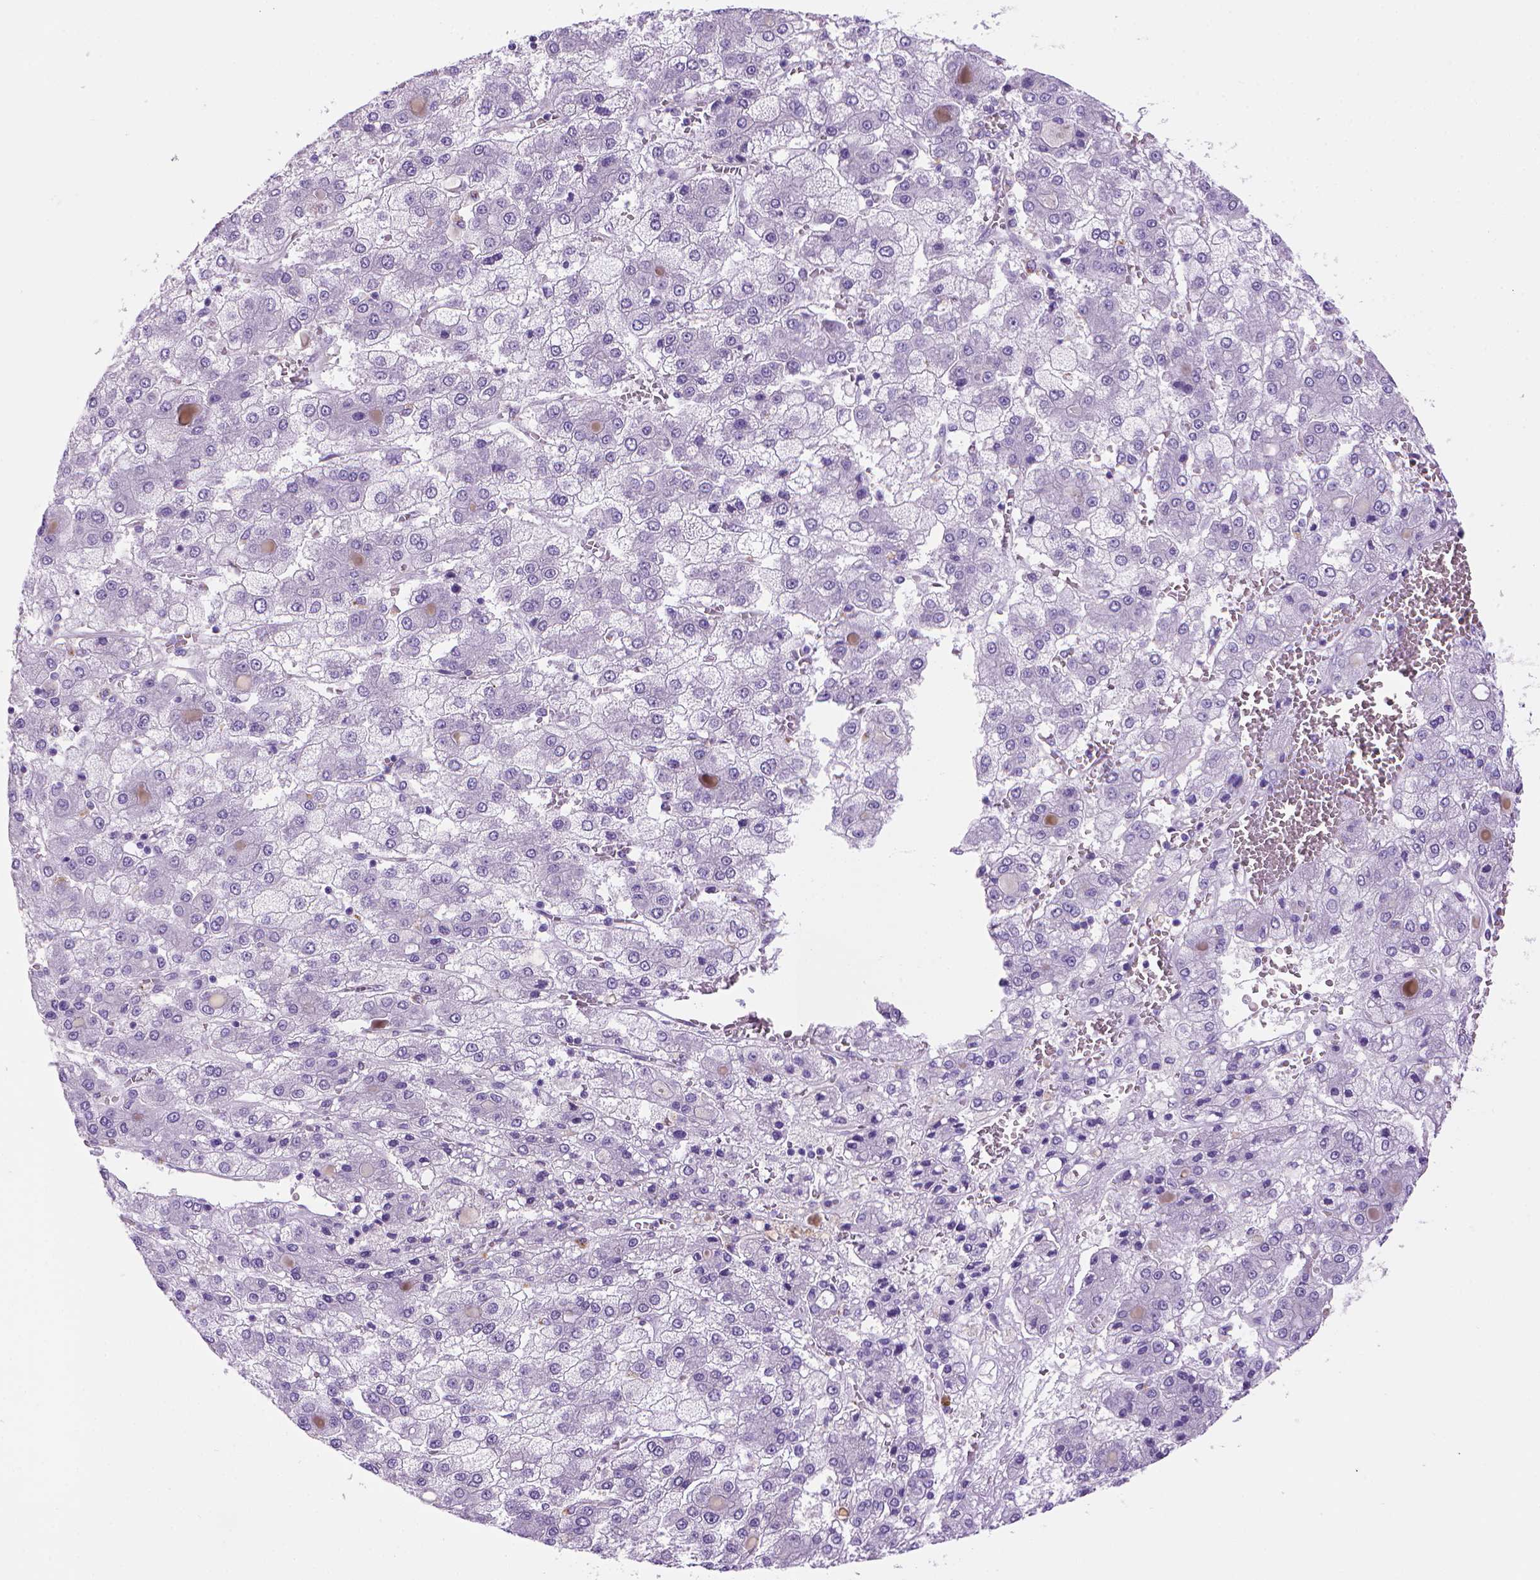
{"staining": {"intensity": "negative", "quantity": "none", "location": "none"}, "tissue": "liver cancer", "cell_type": "Tumor cells", "image_type": "cancer", "snomed": [{"axis": "morphology", "description": "Carcinoma, Hepatocellular, NOS"}, {"axis": "topography", "description": "Liver"}], "caption": "Hepatocellular carcinoma (liver) stained for a protein using IHC exhibits no staining tumor cells.", "gene": "ARHGEF33", "patient": {"sex": "male", "age": 73}}